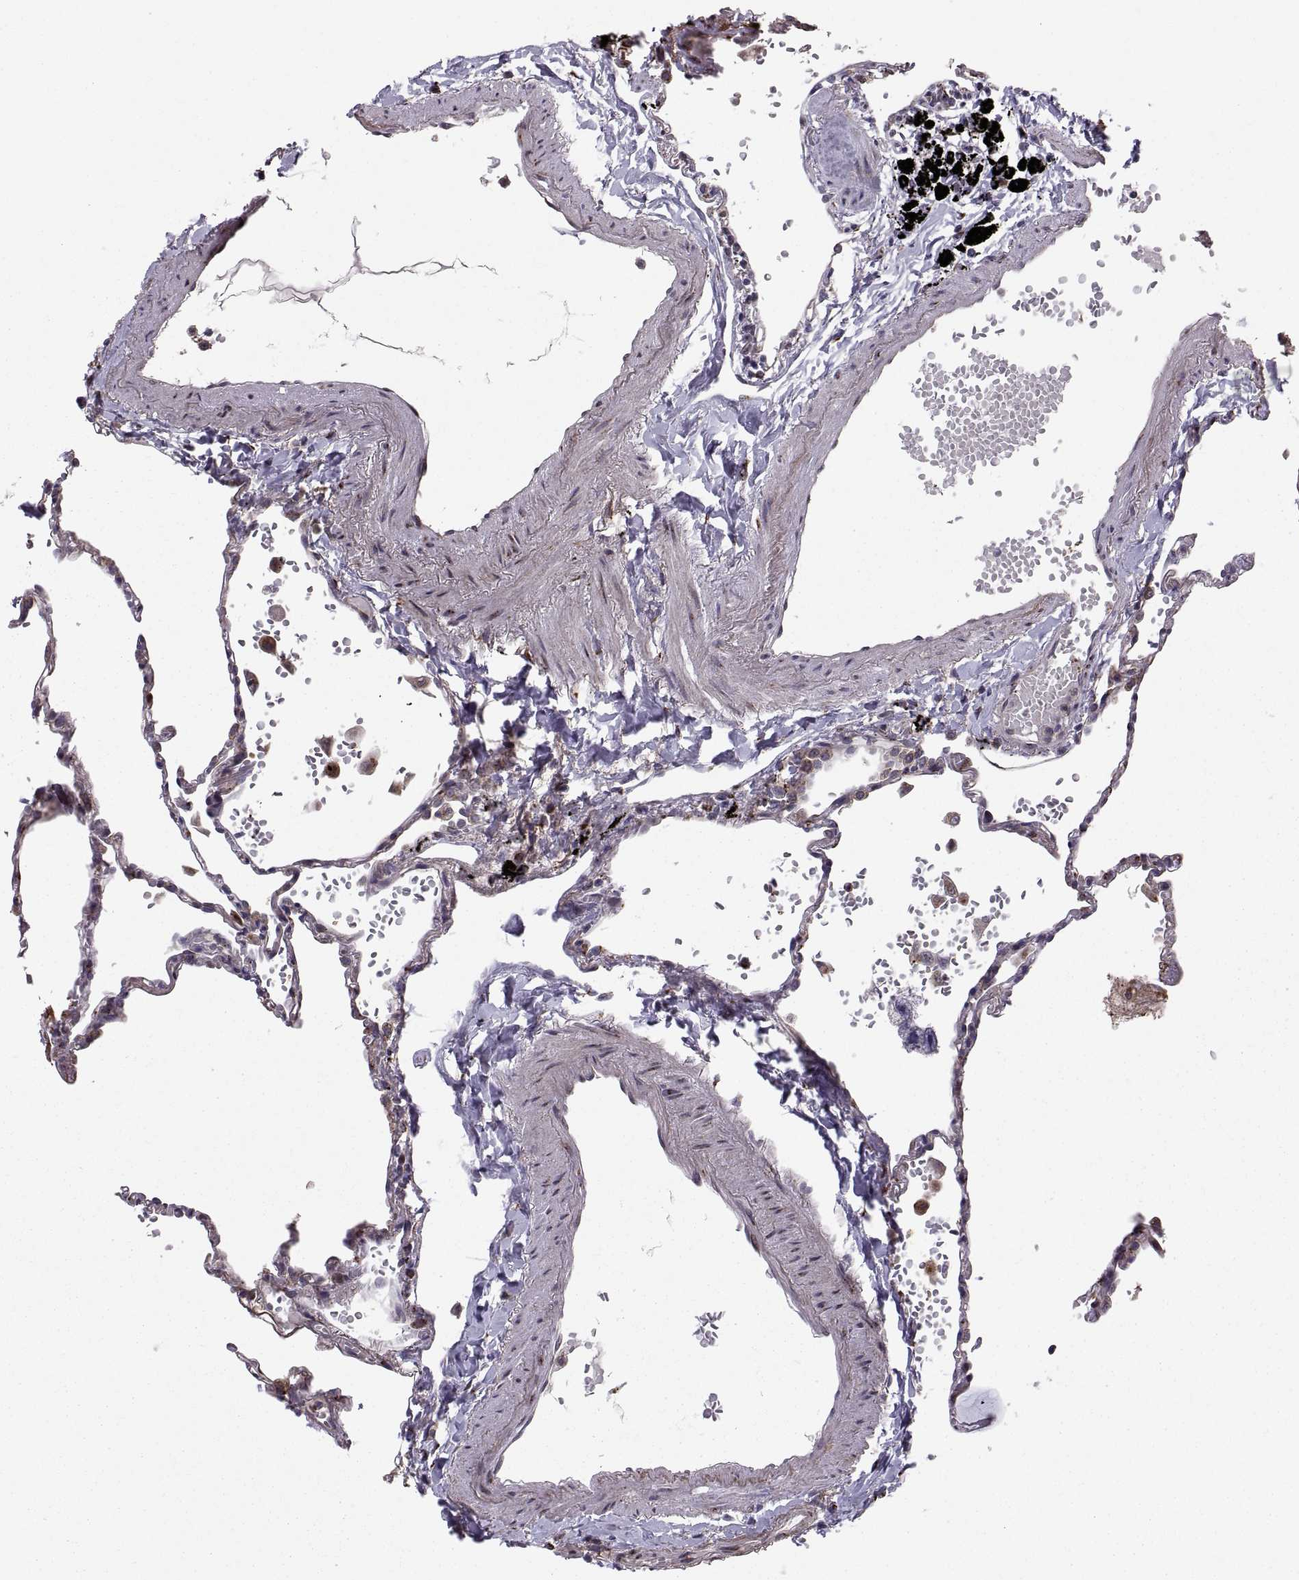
{"staining": {"intensity": "weak", "quantity": "25%-75%", "location": "cytoplasmic/membranous"}, "tissue": "lung", "cell_type": "Alveolar cells", "image_type": "normal", "snomed": [{"axis": "morphology", "description": "Normal tissue, NOS"}, {"axis": "topography", "description": "Lung"}], "caption": "Weak cytoplasmic/membranous expression is present in about 25%-75% of alveolar cells in benign lung.", "gene": "TESC", "patient": {"sex": "male", "age": 78}}